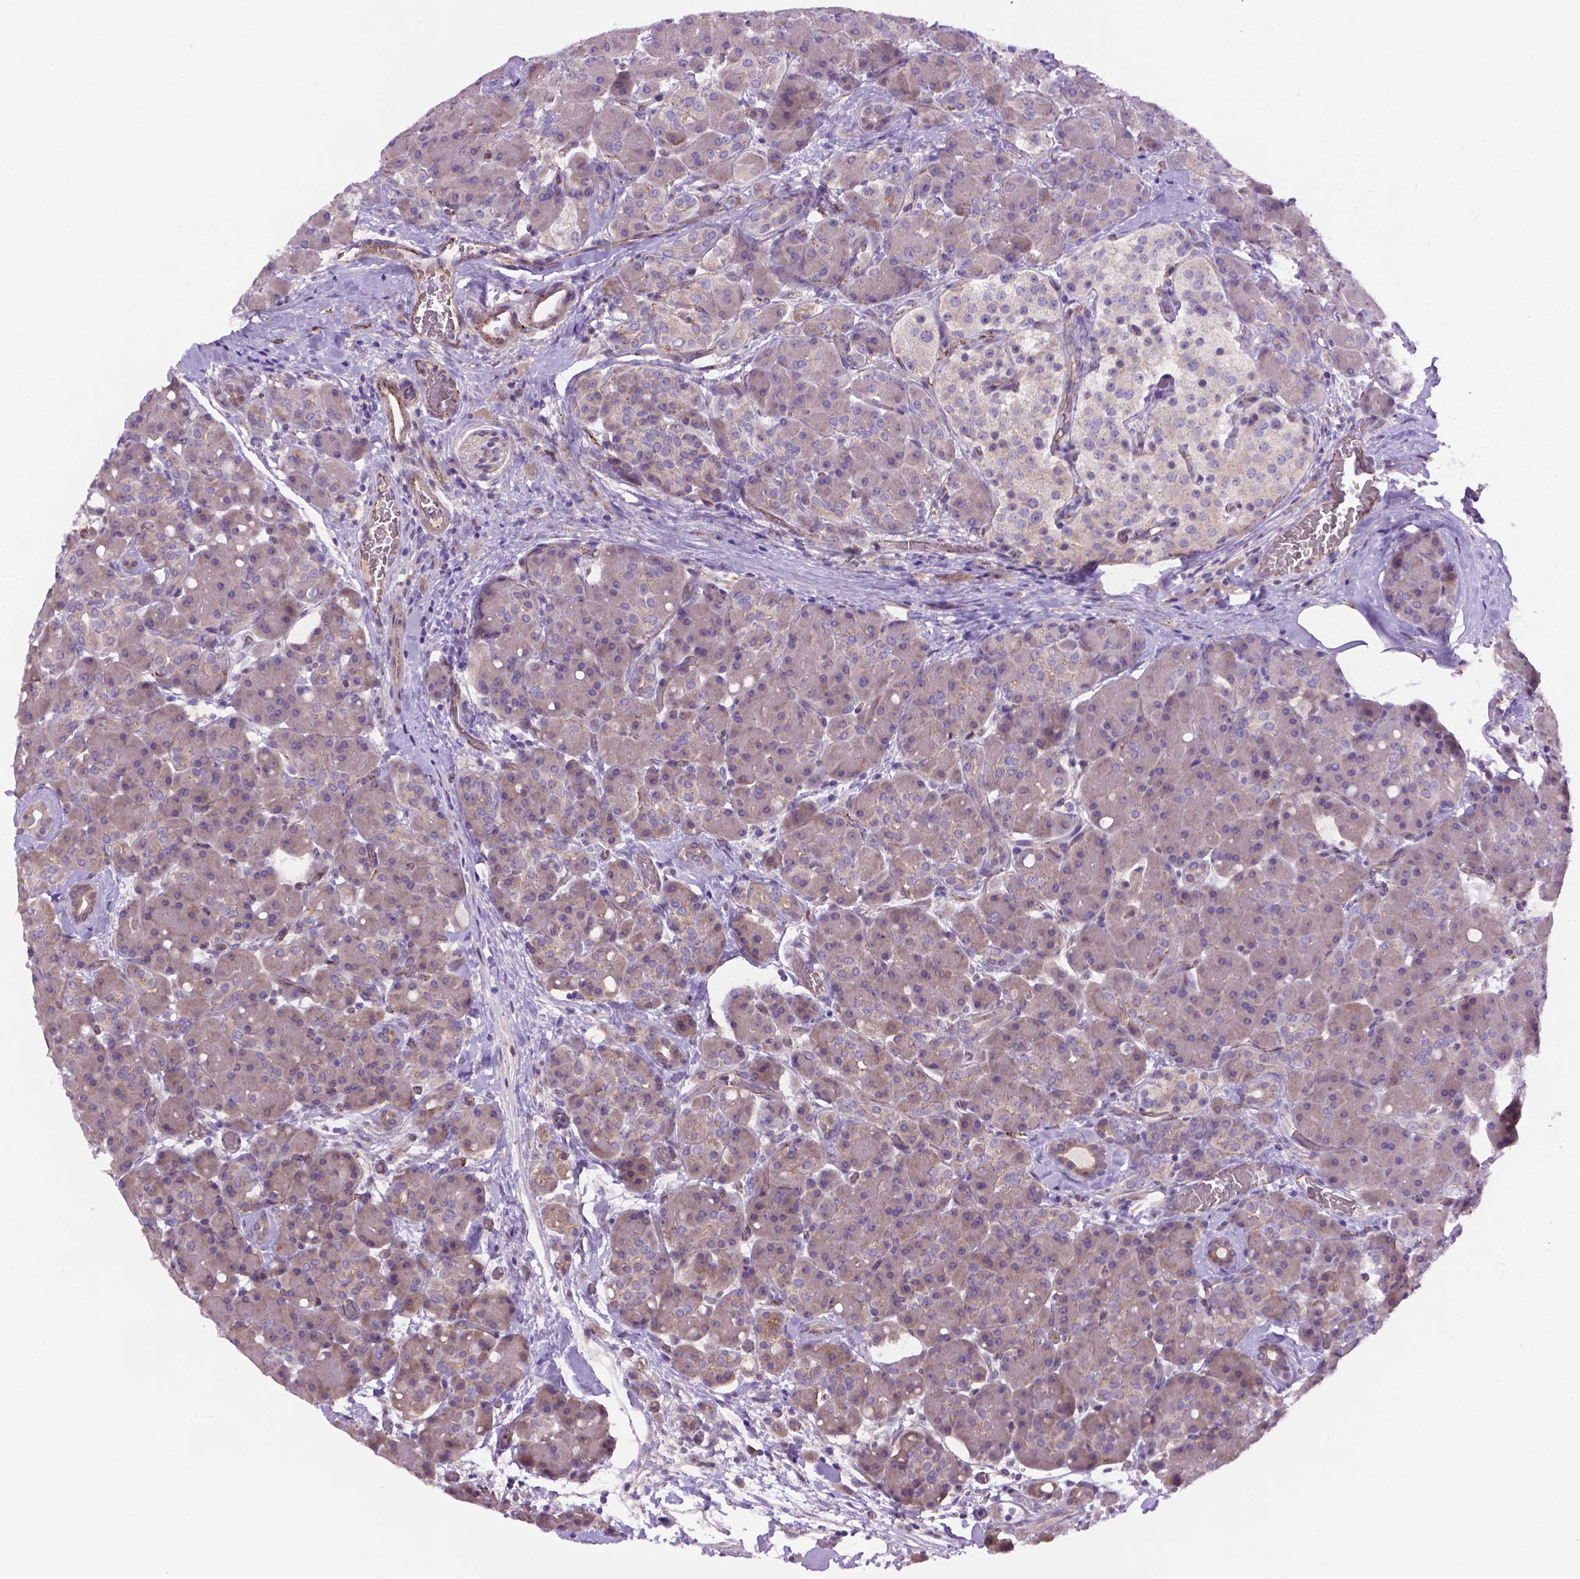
{"staining": {"intensity": "weak", "quantity": "<25%", "location": "cytoplasmic/membranous"}, "tissue": "pancreas", "cell_type": "Exocrine glandular cells", "image_type": "normal", "snomed": [{"axis": "morphology", "description": "Normal tissue, NOS"}, {"axis": "topography", "description": "Pancreas"}], "caption": "Immunohistochemical staining of unremarkable human pancreas exhibits no significant expression in exocrine glandular cells.", "gene": "CCER2", "patient": {"sex": "male", "age": 55}}